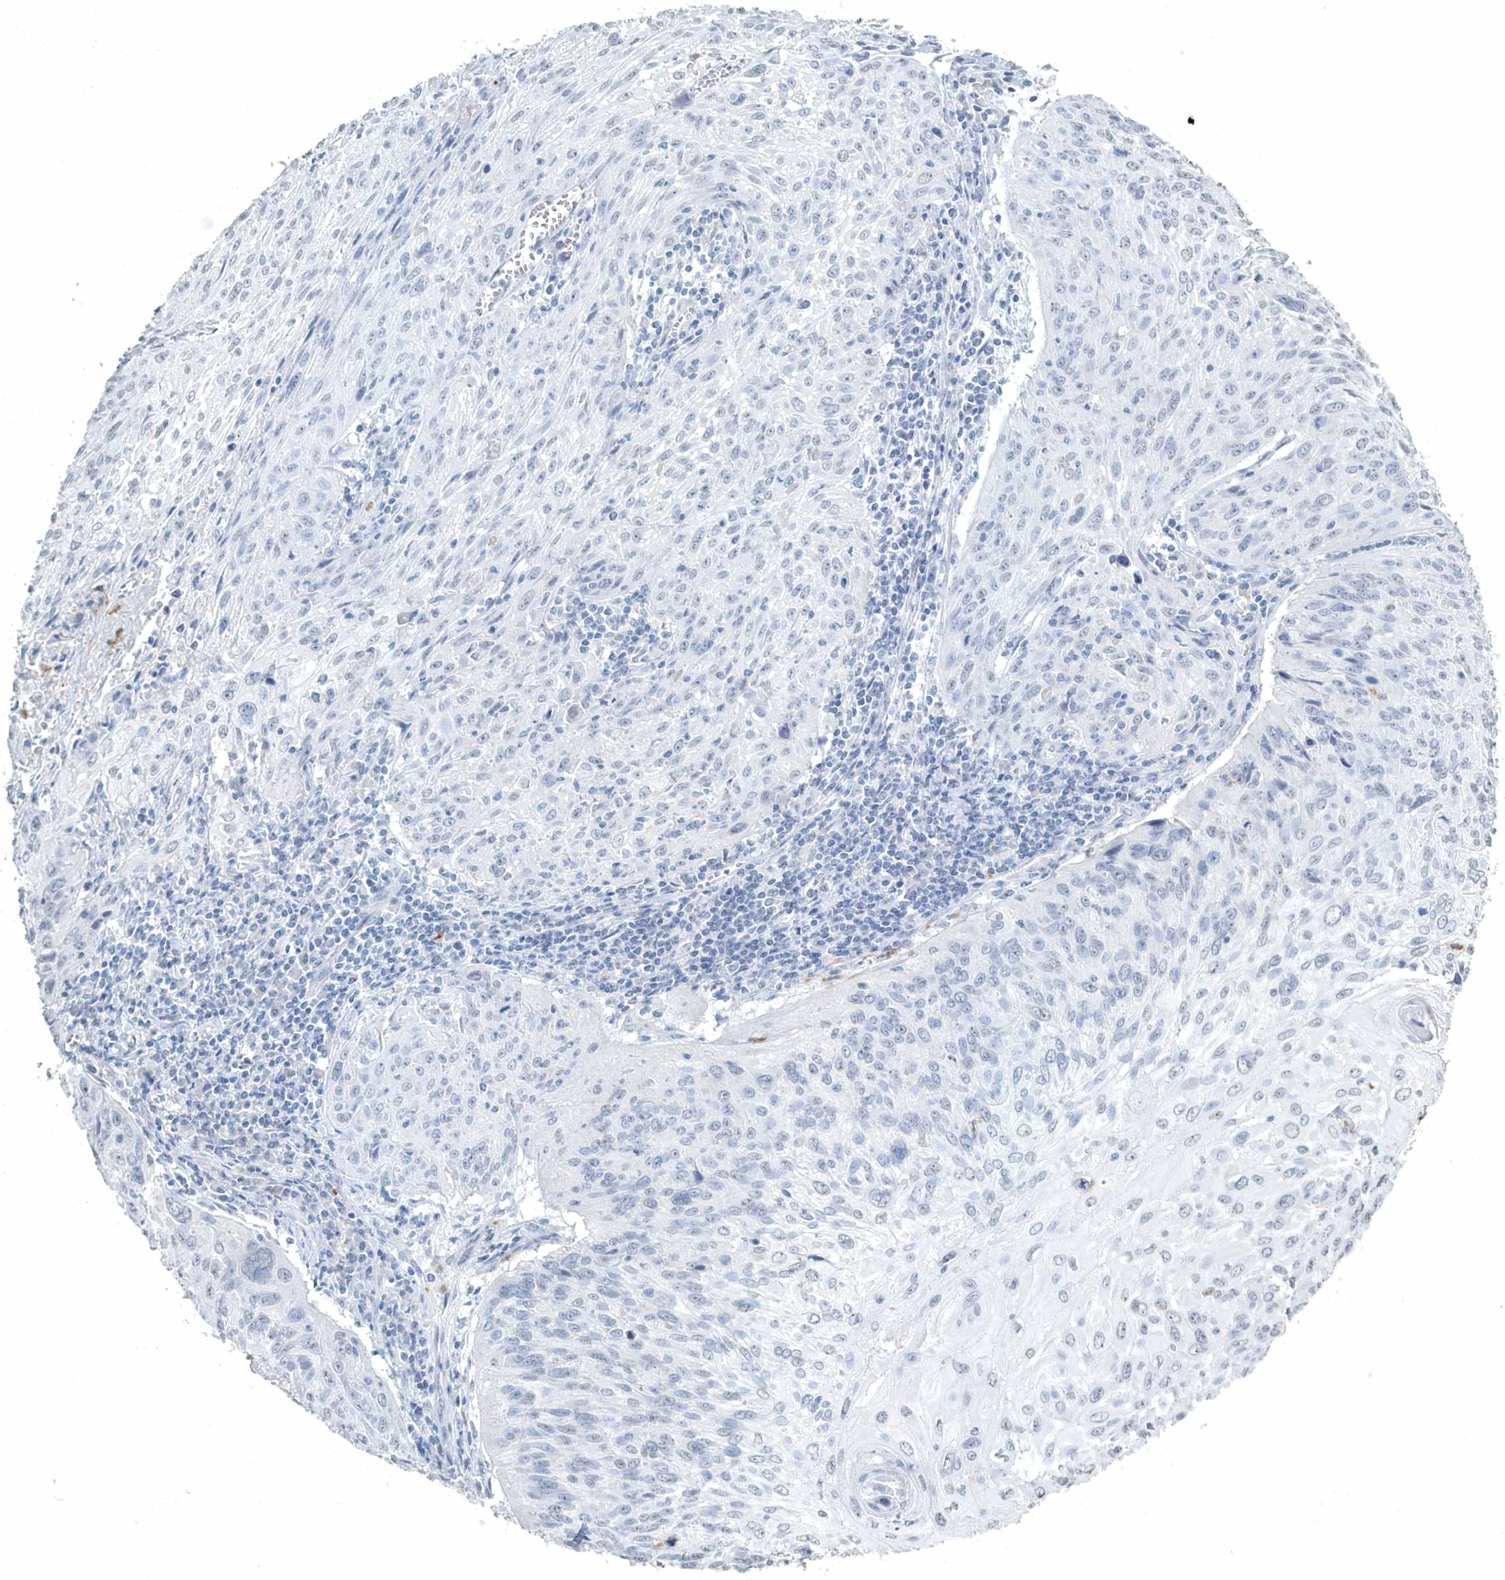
{"staining": {"intensity": "negative", "quantity": "none", "location": "none"}, "tissue": "cervical cancer", "cell_type": "Tumor cells", "image_type": "cancer", "snomed": [{"axis": "morphology", "description": "Squamous cell carcinoma, NOS"}, {"axis": "topography", "description": "Cervix"}], "caption": "High magnification brightfield microscopy of cervical squamous cell carcinoma stained with DAB (3,3'-diaminobenzidine) (brown) and counterstained with hematoxylin (blue): tumor cells show no significant staining. (Stains: DAB (3,3'-diaminobenzidine) IHC with hematoxylin counter stain, Microscopy: brightfield microscopy at high magnification).", "gene": "MYOT", "patient": {"sex": "female", "age": 51}}